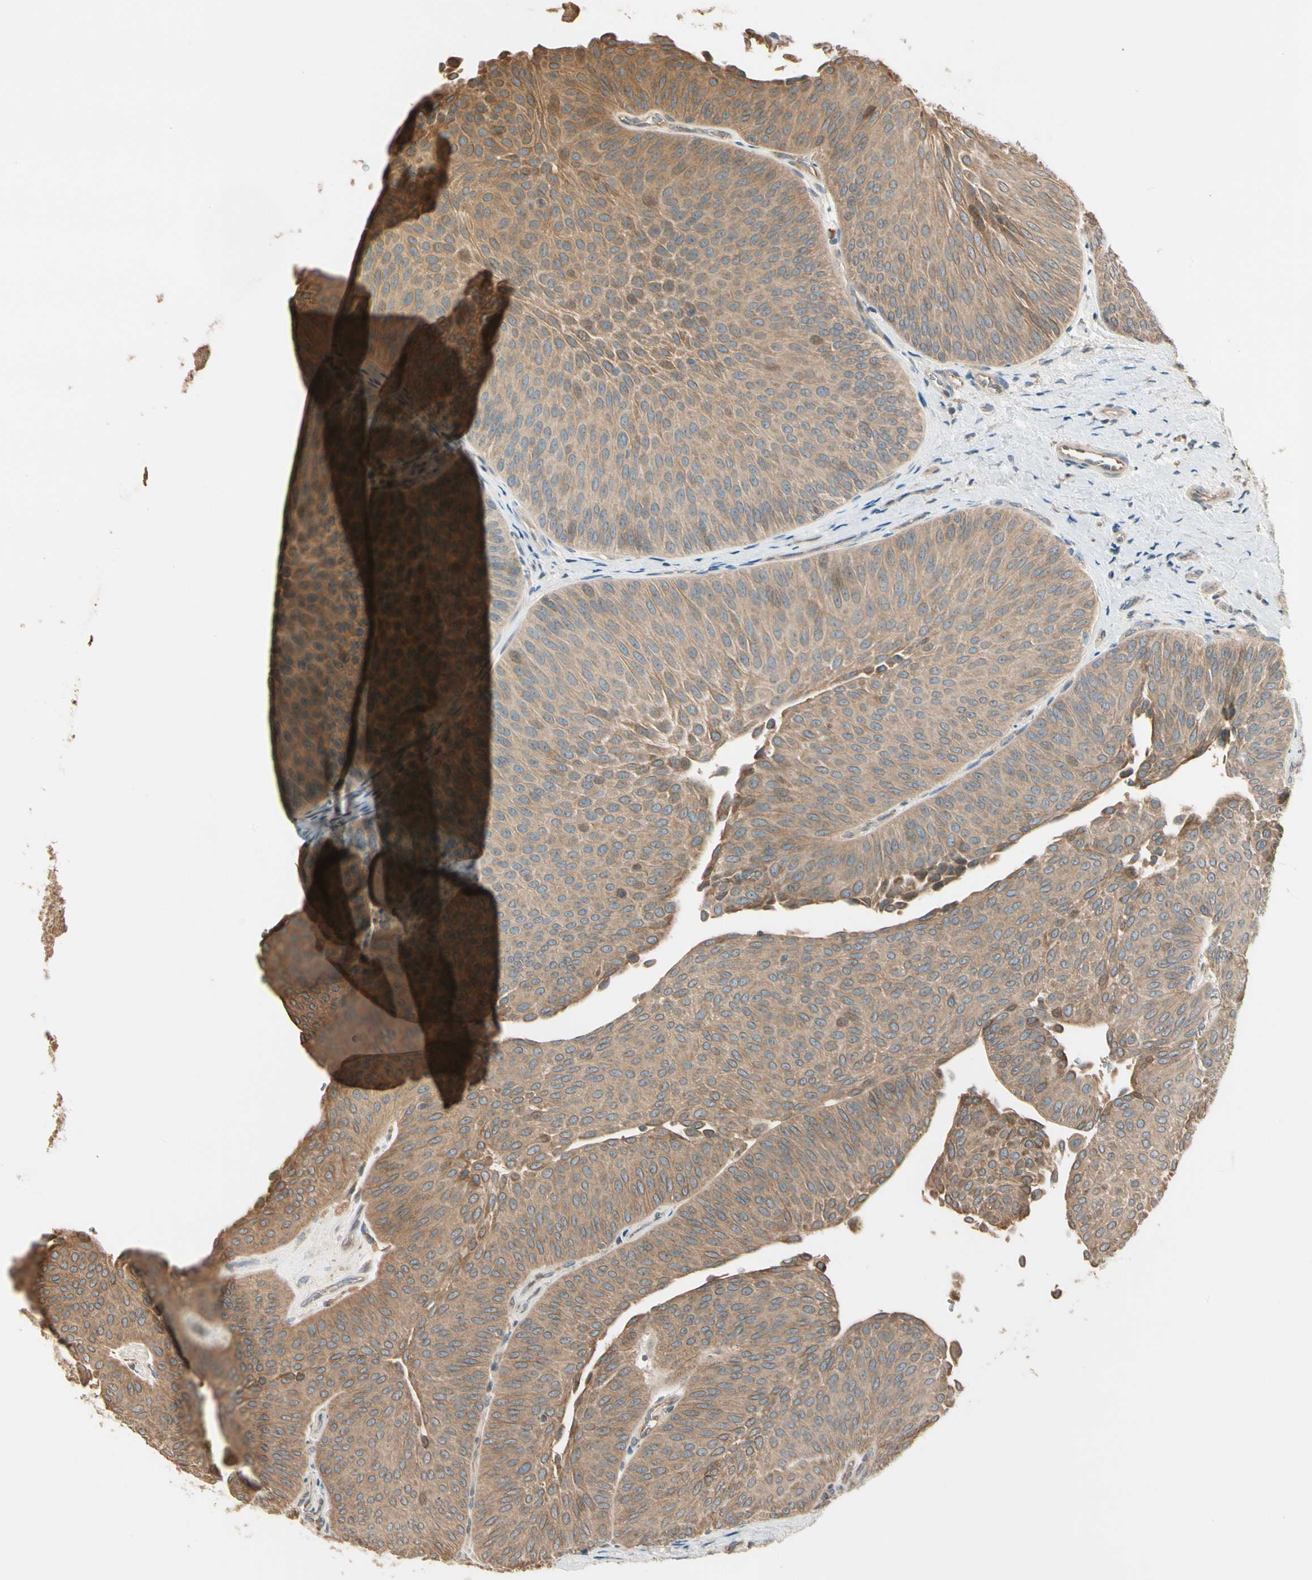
{"staining": {"intensity": "moderate", "quantity": ">75%", "location": "cytoplasmic/membranous"}, "tissue": "urothelial cancer", "cell_type": "Tumor cells", "image_type": "cancer", "snomed": [{"axis": "morphology", "description": "Urothelial carcinoma, Low grade"}, {"axis": "topography", "description": "Urinary bladder"}], "caption": "DAB immunohistochemical staining of urothelial cancer displays moderate cytoplasmic/membranous protein expression in about >75% of tumor cells.", "gene": "TNFRSF21", "patient": {"sex": "female", "age": 60}}